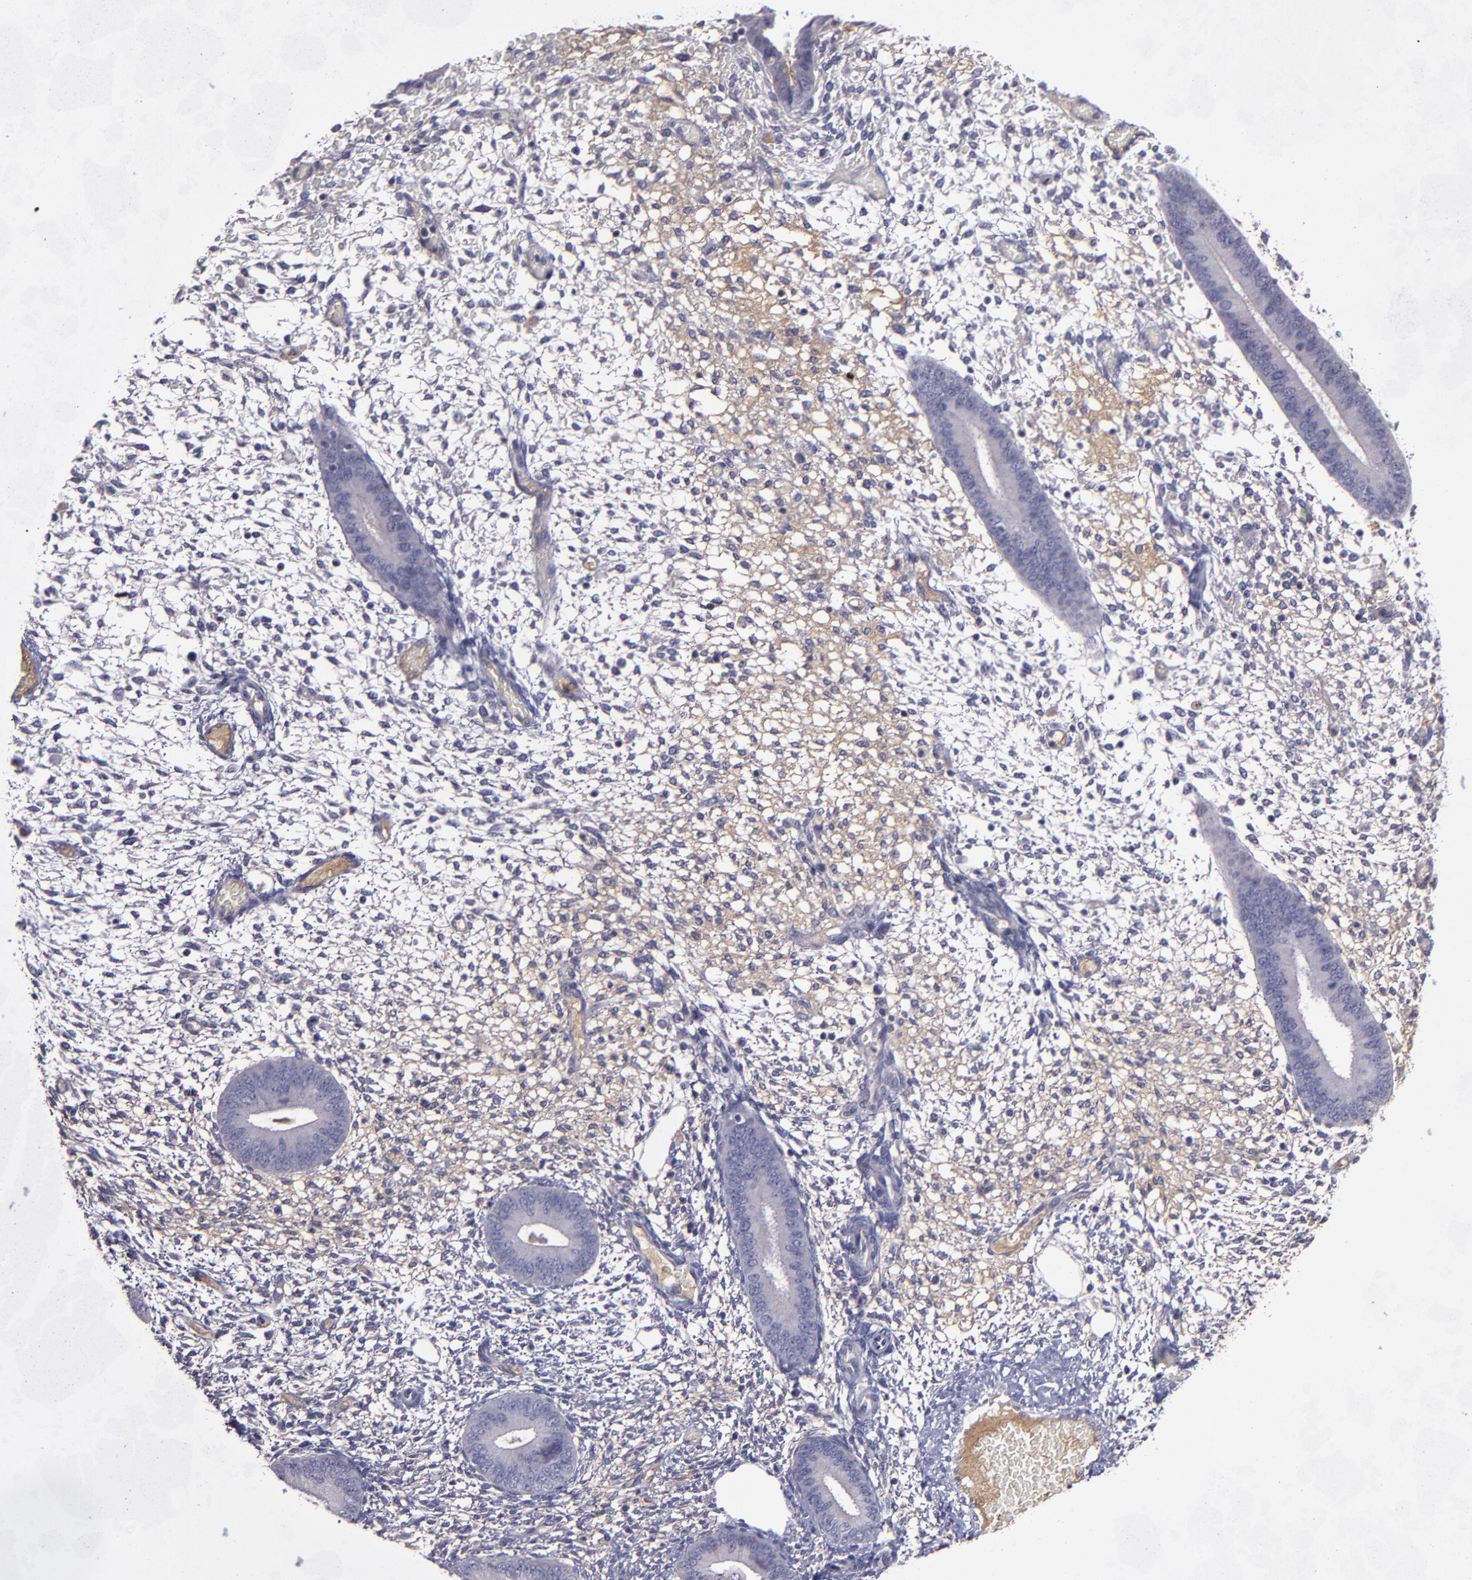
{"staining": {"intensity": "negative", "quantity": "none", "location": "none"}, "tissue": "endometrium", "cell_type": "Cells in endometrial stroma", "image_type": "normal", "snomed": [{"axis": "morphology", "description": "Normal tissue, NOS"}, {"axis": "topography", "description": "Endometrium"}], "caption": "Endometrium was stained to show a protein in brown. There is no significant expression in cells in endometrial stroma. The staining is performed using DAB brown chromogen with nuclei counter-stained in using hematoxylin.", "gene": "MASP1", "patient": {"sex": "female", "age": 42}}